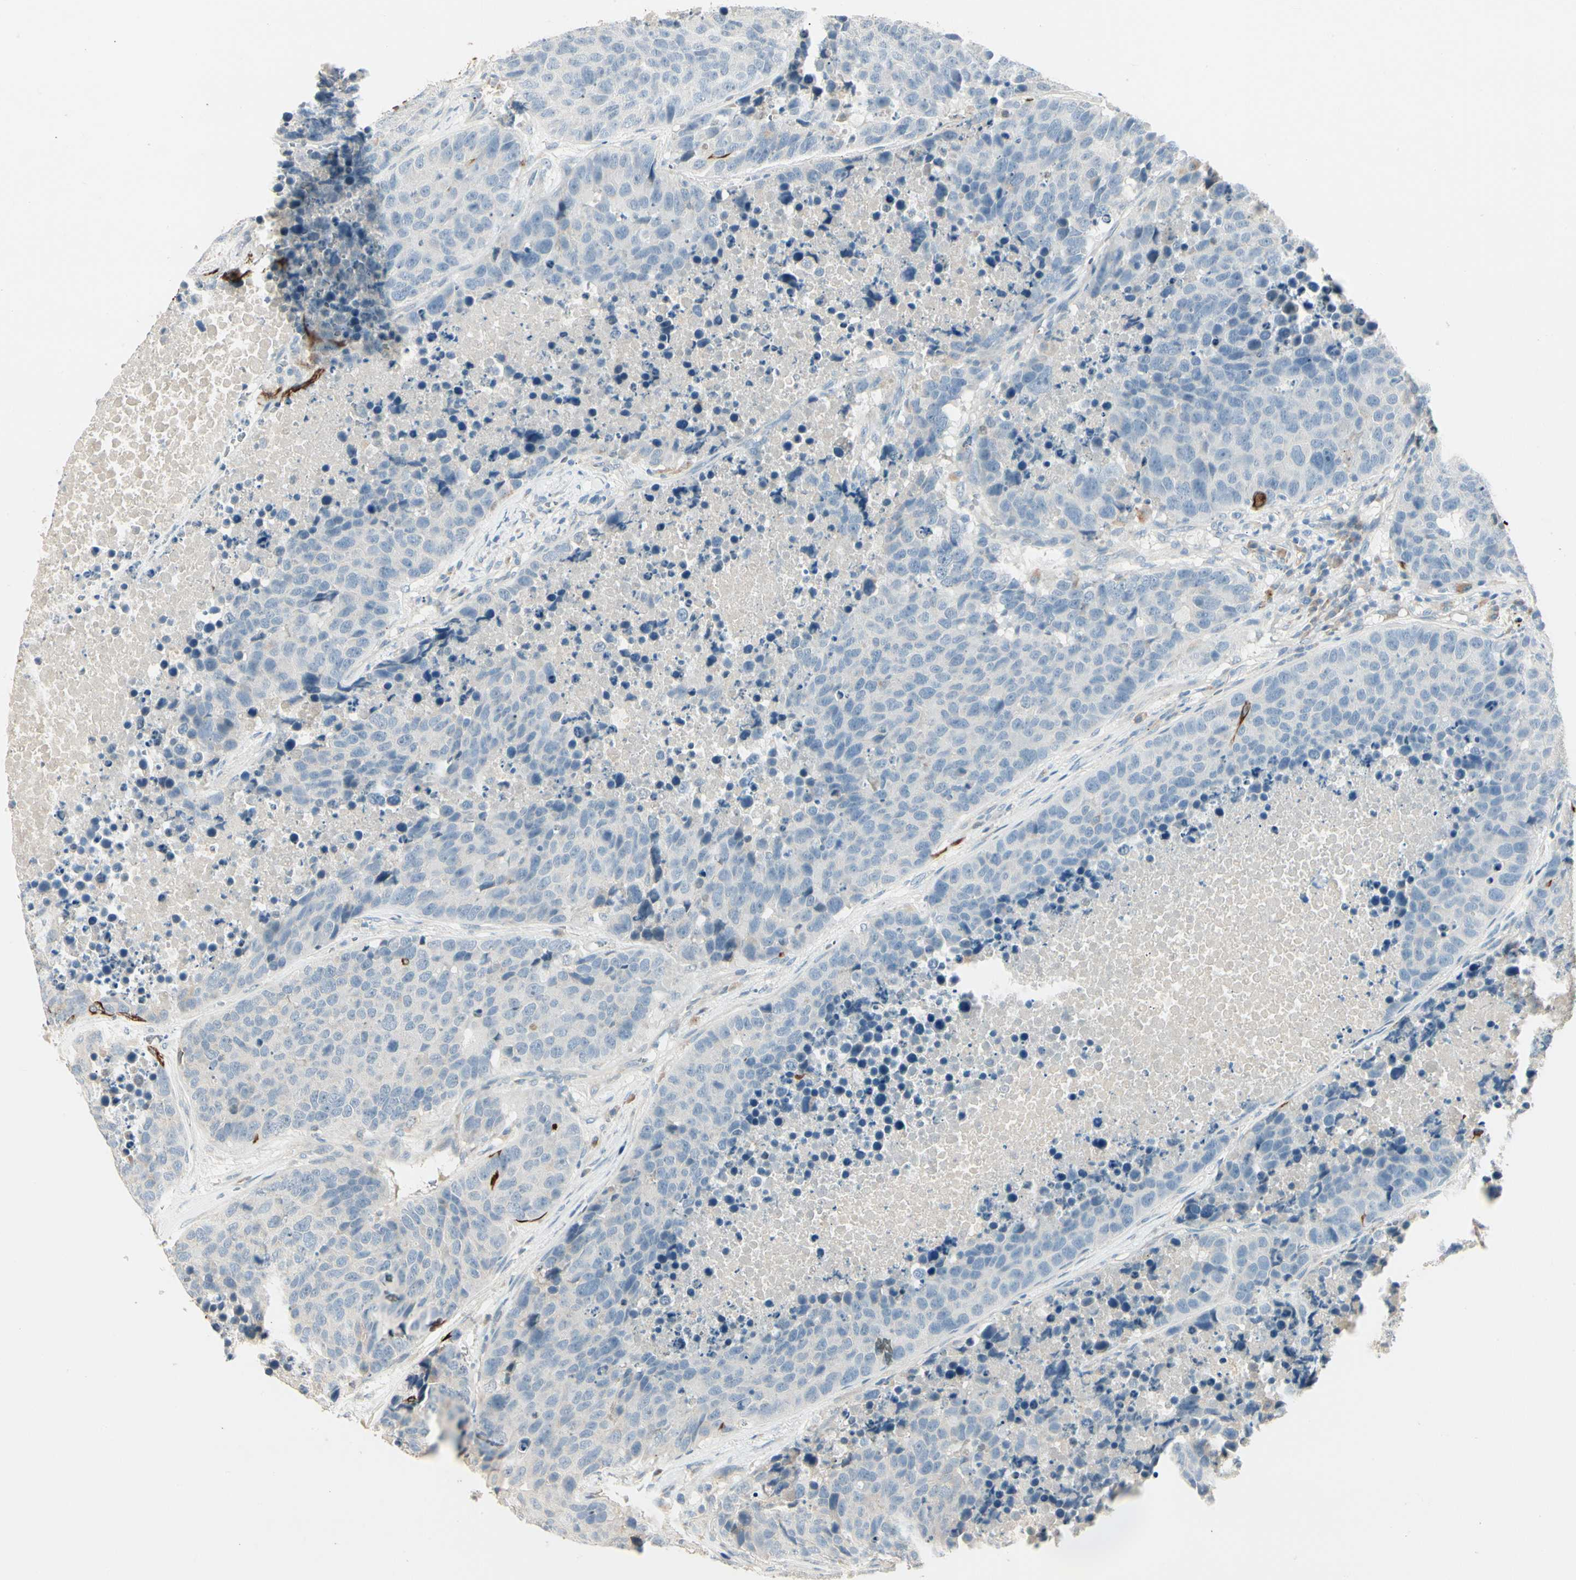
{"staining": {"intensity": "negative", "quantity": "none", "location": "none"}, "tissue": "carcinoid", "cell_type": "Tumor cells", "image_type": "cancer", "snomed": [{"axis": "morphology", "description": "Carcinoid, malignant, NOS"}, {"axis": "topography", "description": "Lung"}], "caption": "Immunohistochemistry of human carcinoid displays no expression in tumor cells. The staining was performed using DAB (3,3'-diaminobenzidine) to visualize the protein expression in brown, while the nuclei were stained in blue with hematoxylin (Magnification: 20x).", "gene": "SKIL", "patient": {"sex": "male", "age": 60}}